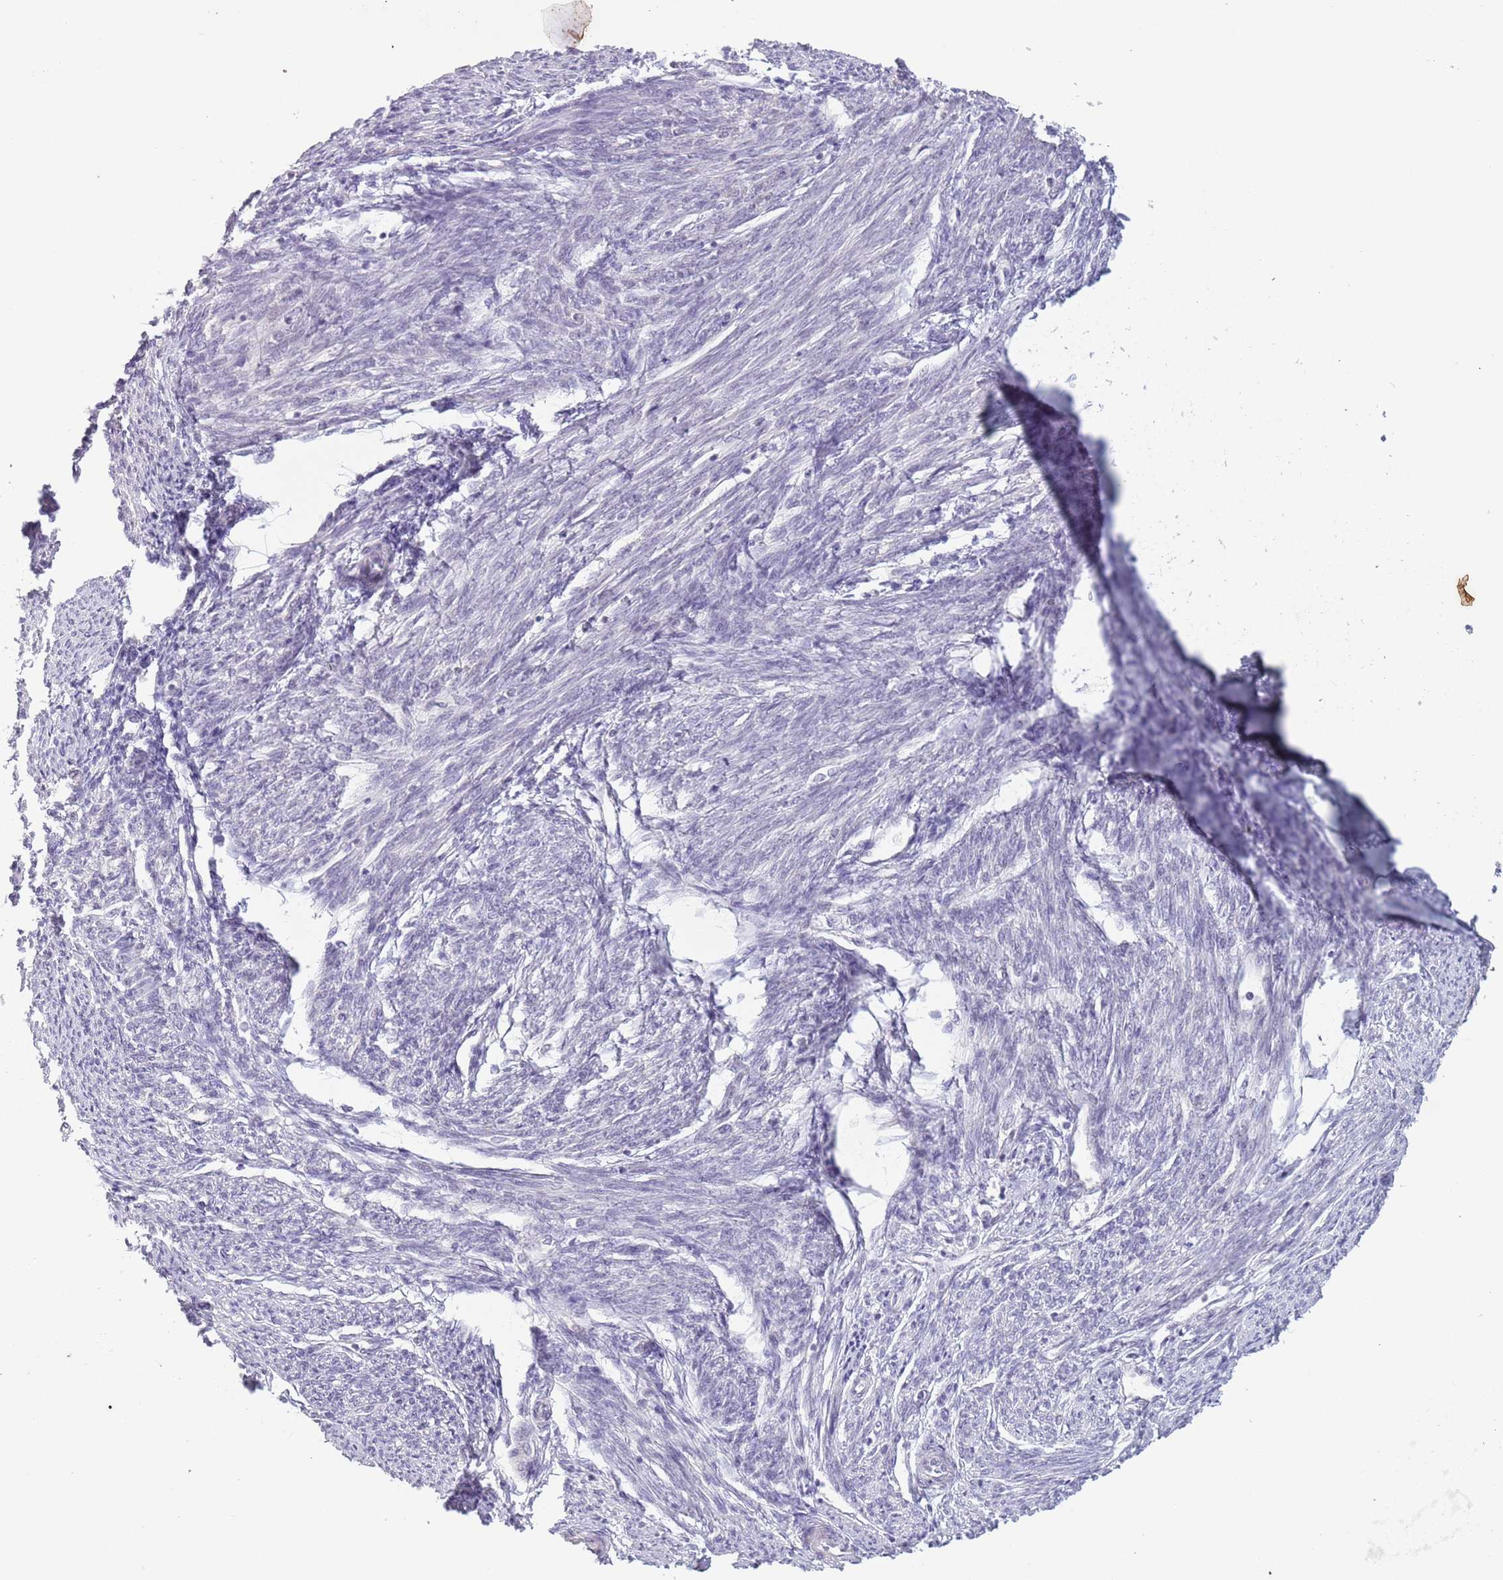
{"staining": {"intensity": "negative", "quantity": "none", "location": "none"}, "tissue": "smooth muscle", "cell_type": "Smooth muscle cells", "image_type": "normal", "snomed": [{"axis": "morphology", "description": "Normal tissue, NOS"}, {"axis": "topography", "description": "Smooth muscle"}, {"axis": "topography", "description": "Uterus"}], "caption": "Benign smooth muscle was stained to show a protein in brown. There is no significant staining in smooth muscle cells.", "gene": "MRPL34", "patient": {"sex": "female", "age": 59}}